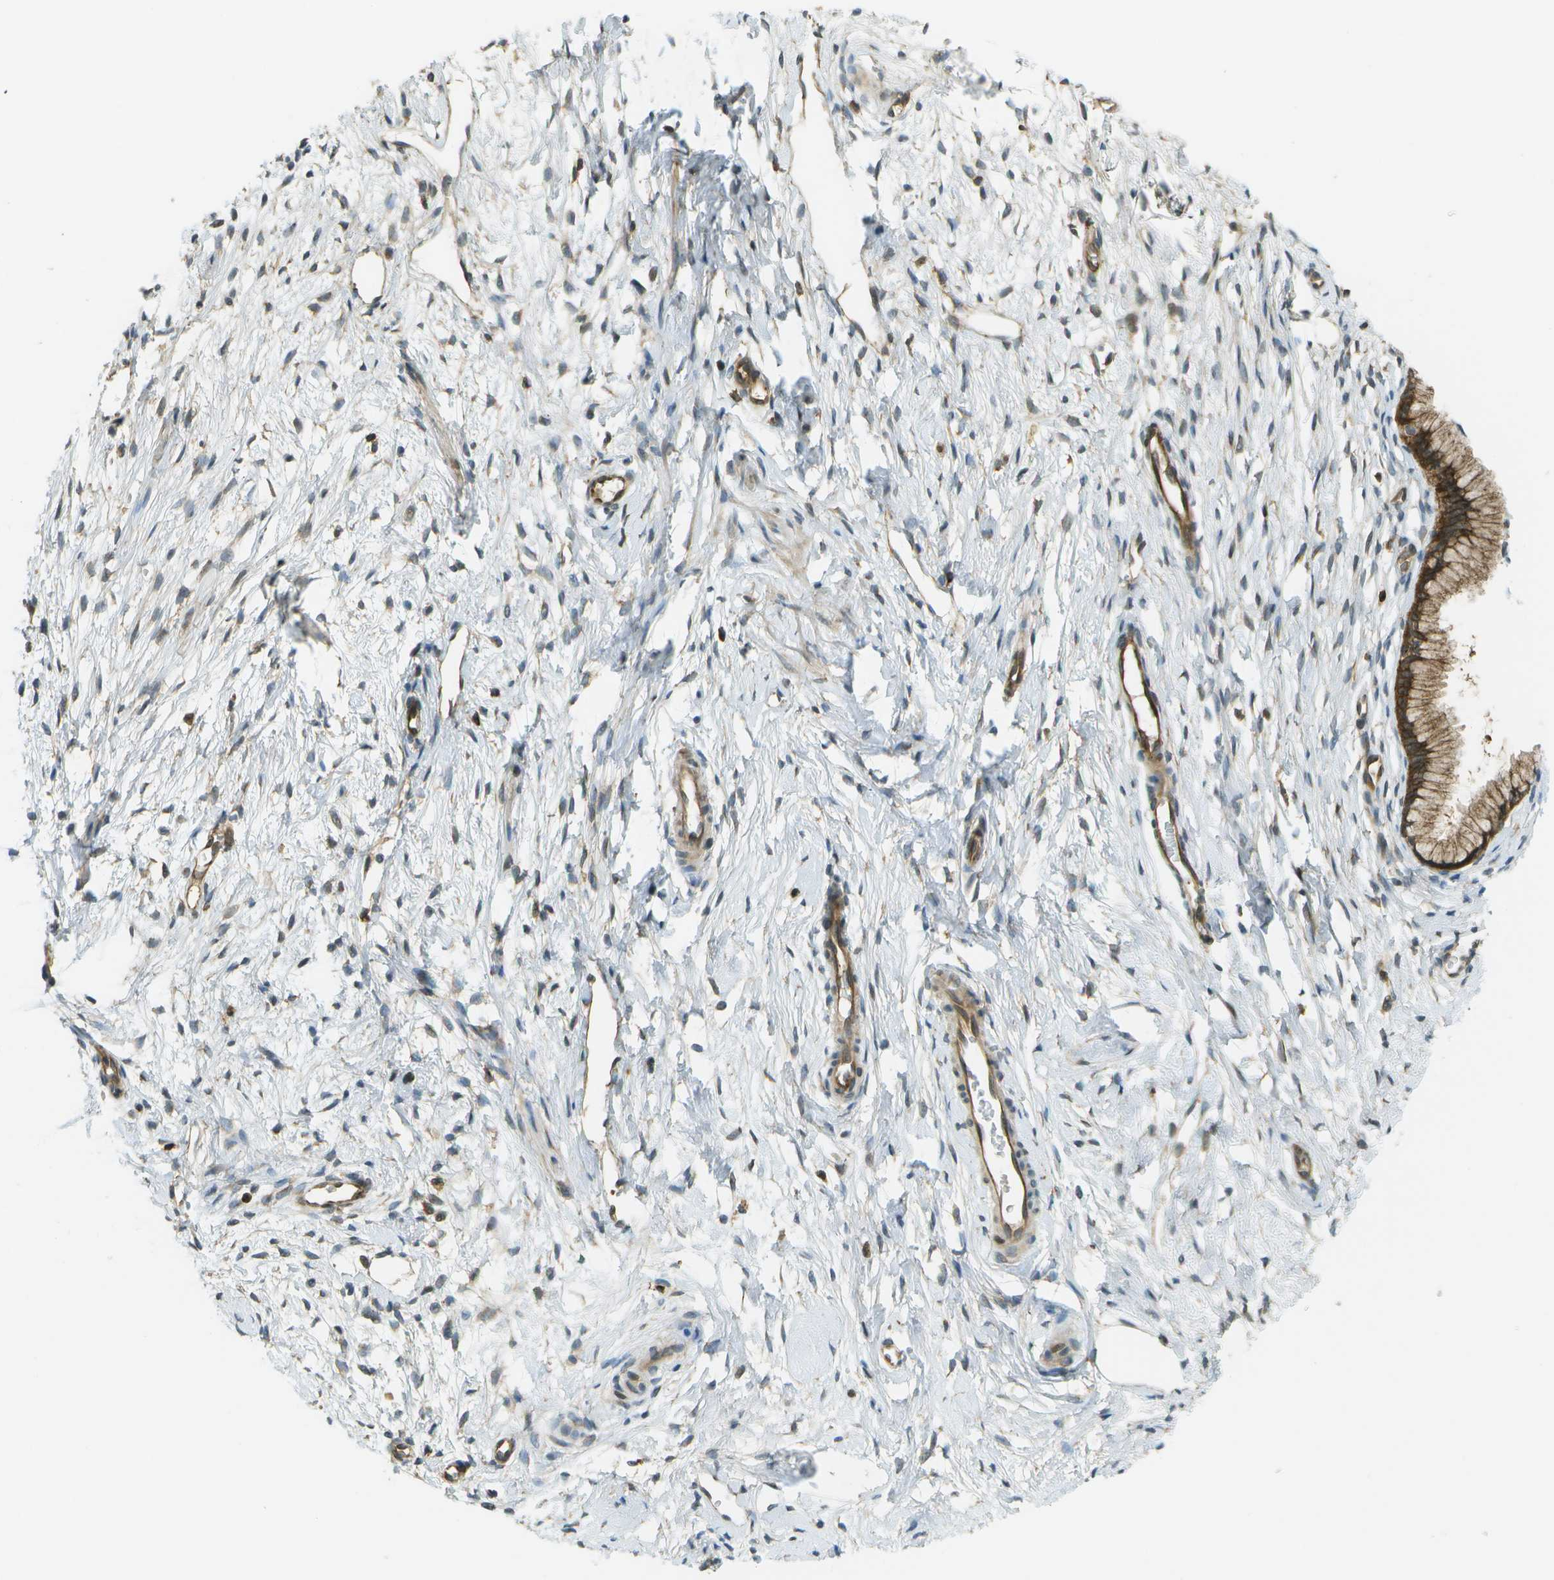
{"staining": {"intensity": "strong", "quantity": ">75%", "location": "cytoplasmic/membranous"}, "tissue": "cervix", "cell_type": "Glandular cells", "image_type": "normal", "snomed": [{"axis": "morphology", "description": "Normal tissue, NOS"}, {"axis": "topography", "description": "Cervix"}], "caption": "Glandular cells reveal strong cytoplasmic/membranous staining in about >75% of cells in normal cervix. Nuclei are stained in blue.", "gene": "TMTC1", "patient": {"sex": "female", "age": 65}}